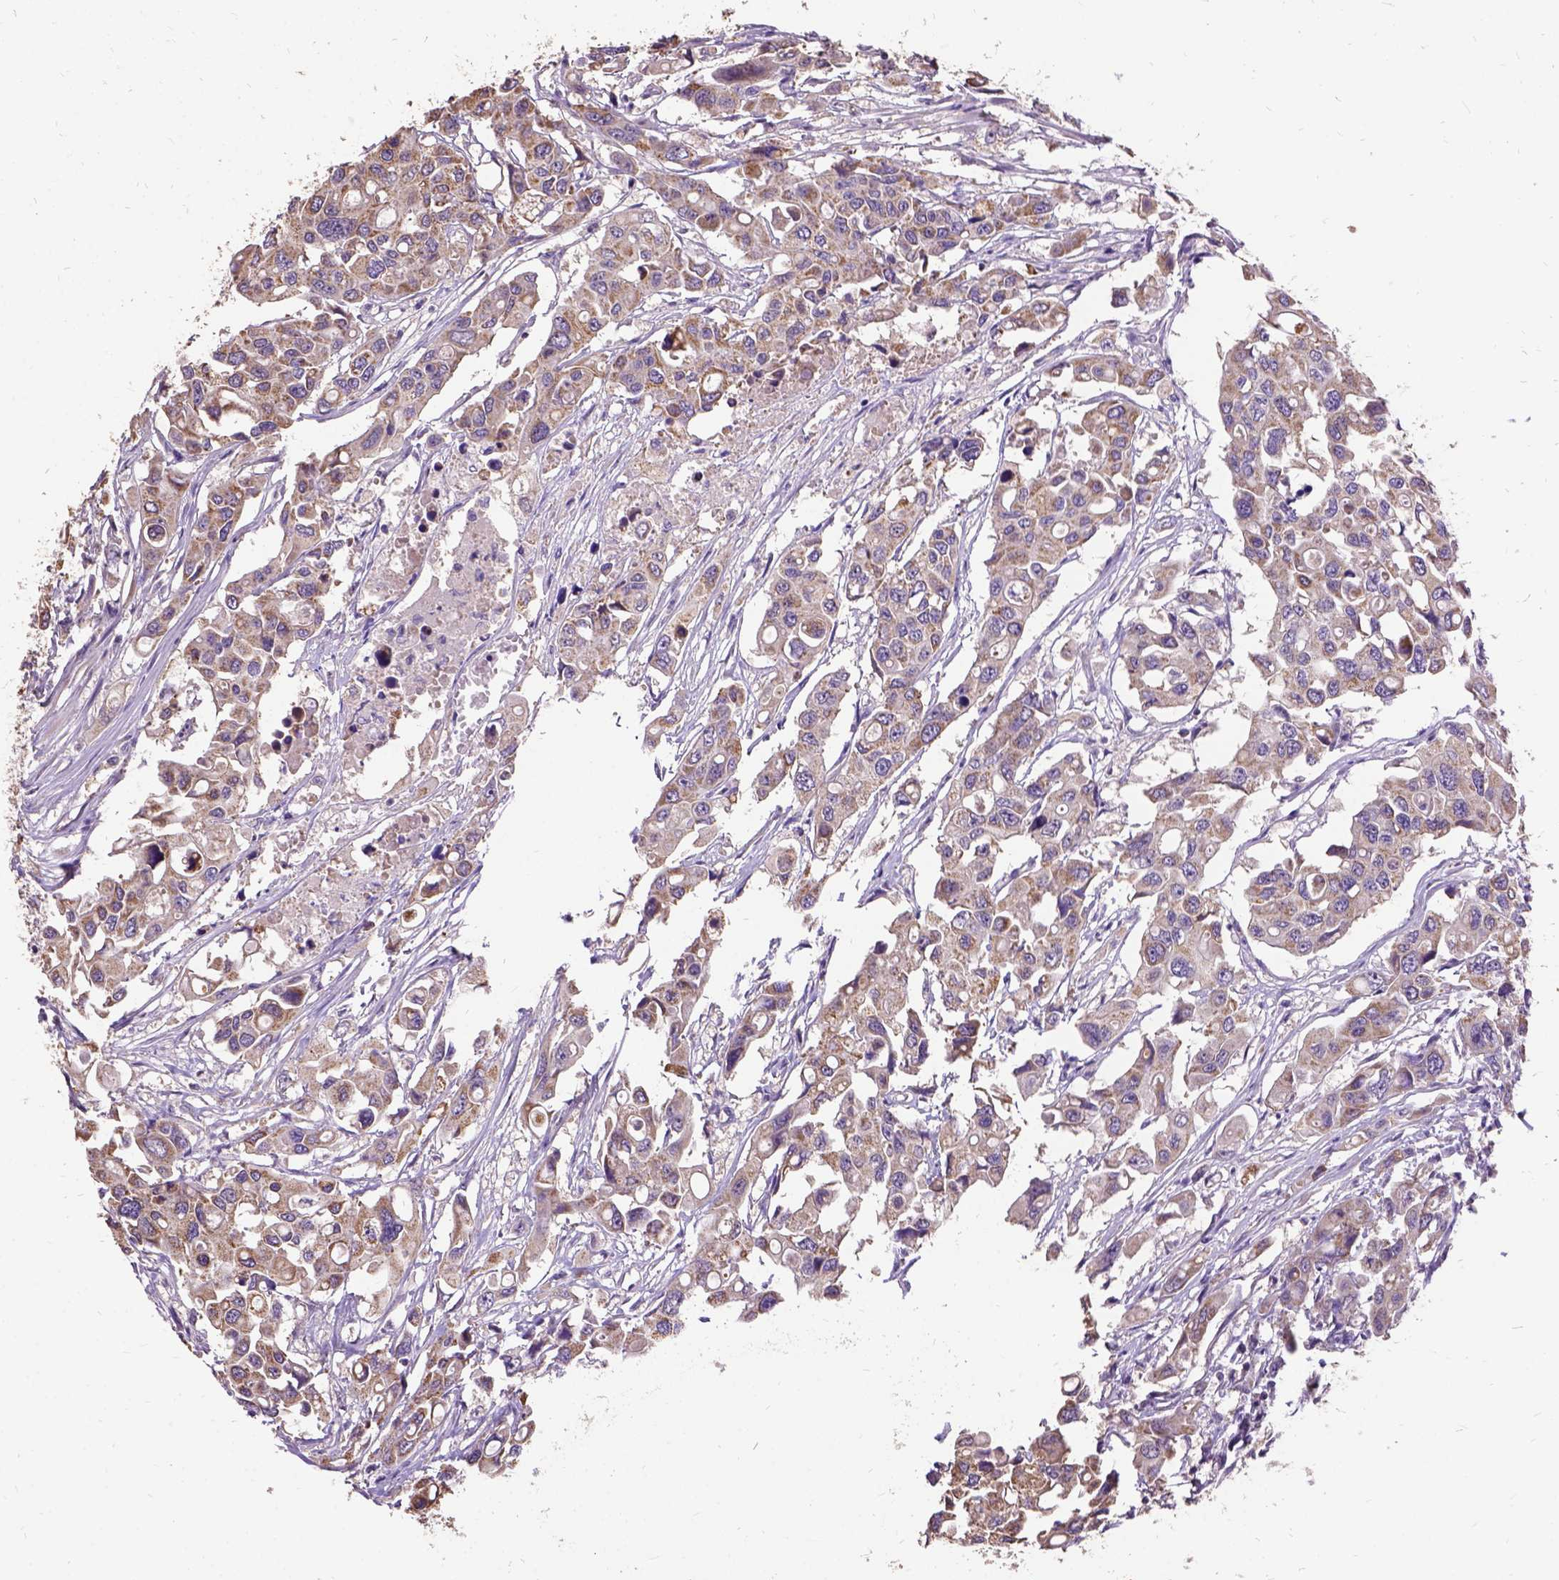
{"staining": {"intensity": "moderate", "quantity": ">75%", "location": "cytoplasmic/membranous"}, "tissue": "colorectal cancer", "cell_type": "Tumor cells", "image_type": "cancer", "snomed": [{"axis": "morphology", "description": "Adenocarcinoma, NOS"}, {"axis": "topography", "description": "Colon"}], "caption": "Tumor cells show medium levels of moderate cytoplasmic/membranous positivity in approximately >75% of cells in human colorectal cancer (adenocarcinoma).", "gene": "DQX1", "patient": {"sex": "male", "age": 77}}